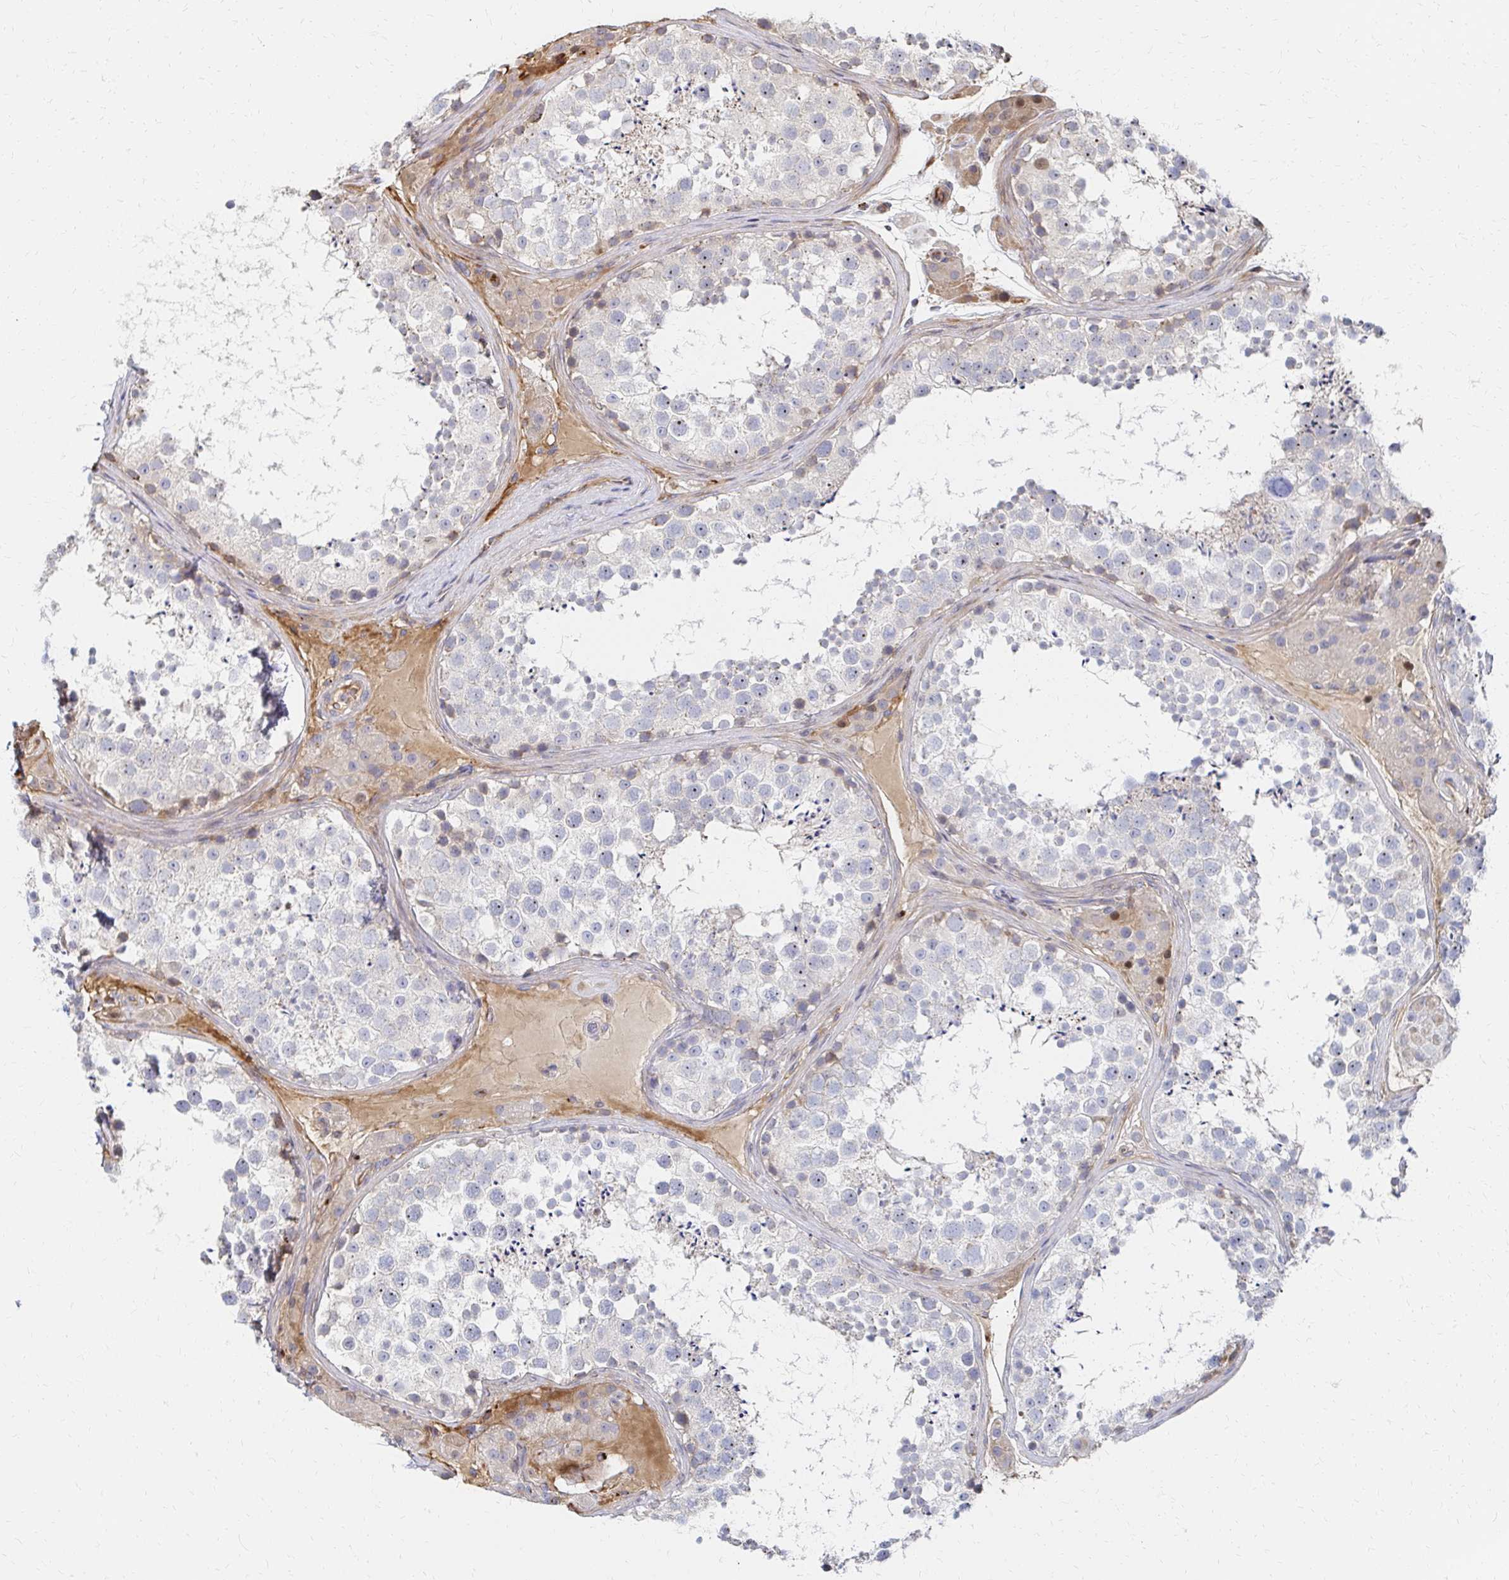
{"staining": {"intensity": "moderate", "quantity": "<25%", "location": "cytoplasmic/membranous"}, "tissue": "testis", "cell_type": "Cells in seminiferous ducts", "image_type": "normal", "snomed": [{"axis": "morphology", "description": "Normal tissue, NOS"}, {"axis": "topography", "description": "Testis"}], "caption": "The micrograph displays staining of normal testis, revealing moderate cytoplasmic/membranous protein positivity (brown color) within cells in seminiferous ducts. The staining is performed using DAB brown chromogen to label protein expression. The nuclei are counter-stained blue using hematoxylin.", "gene": "MAN1A1", "patient": {"sex": "male", "age": 41}}